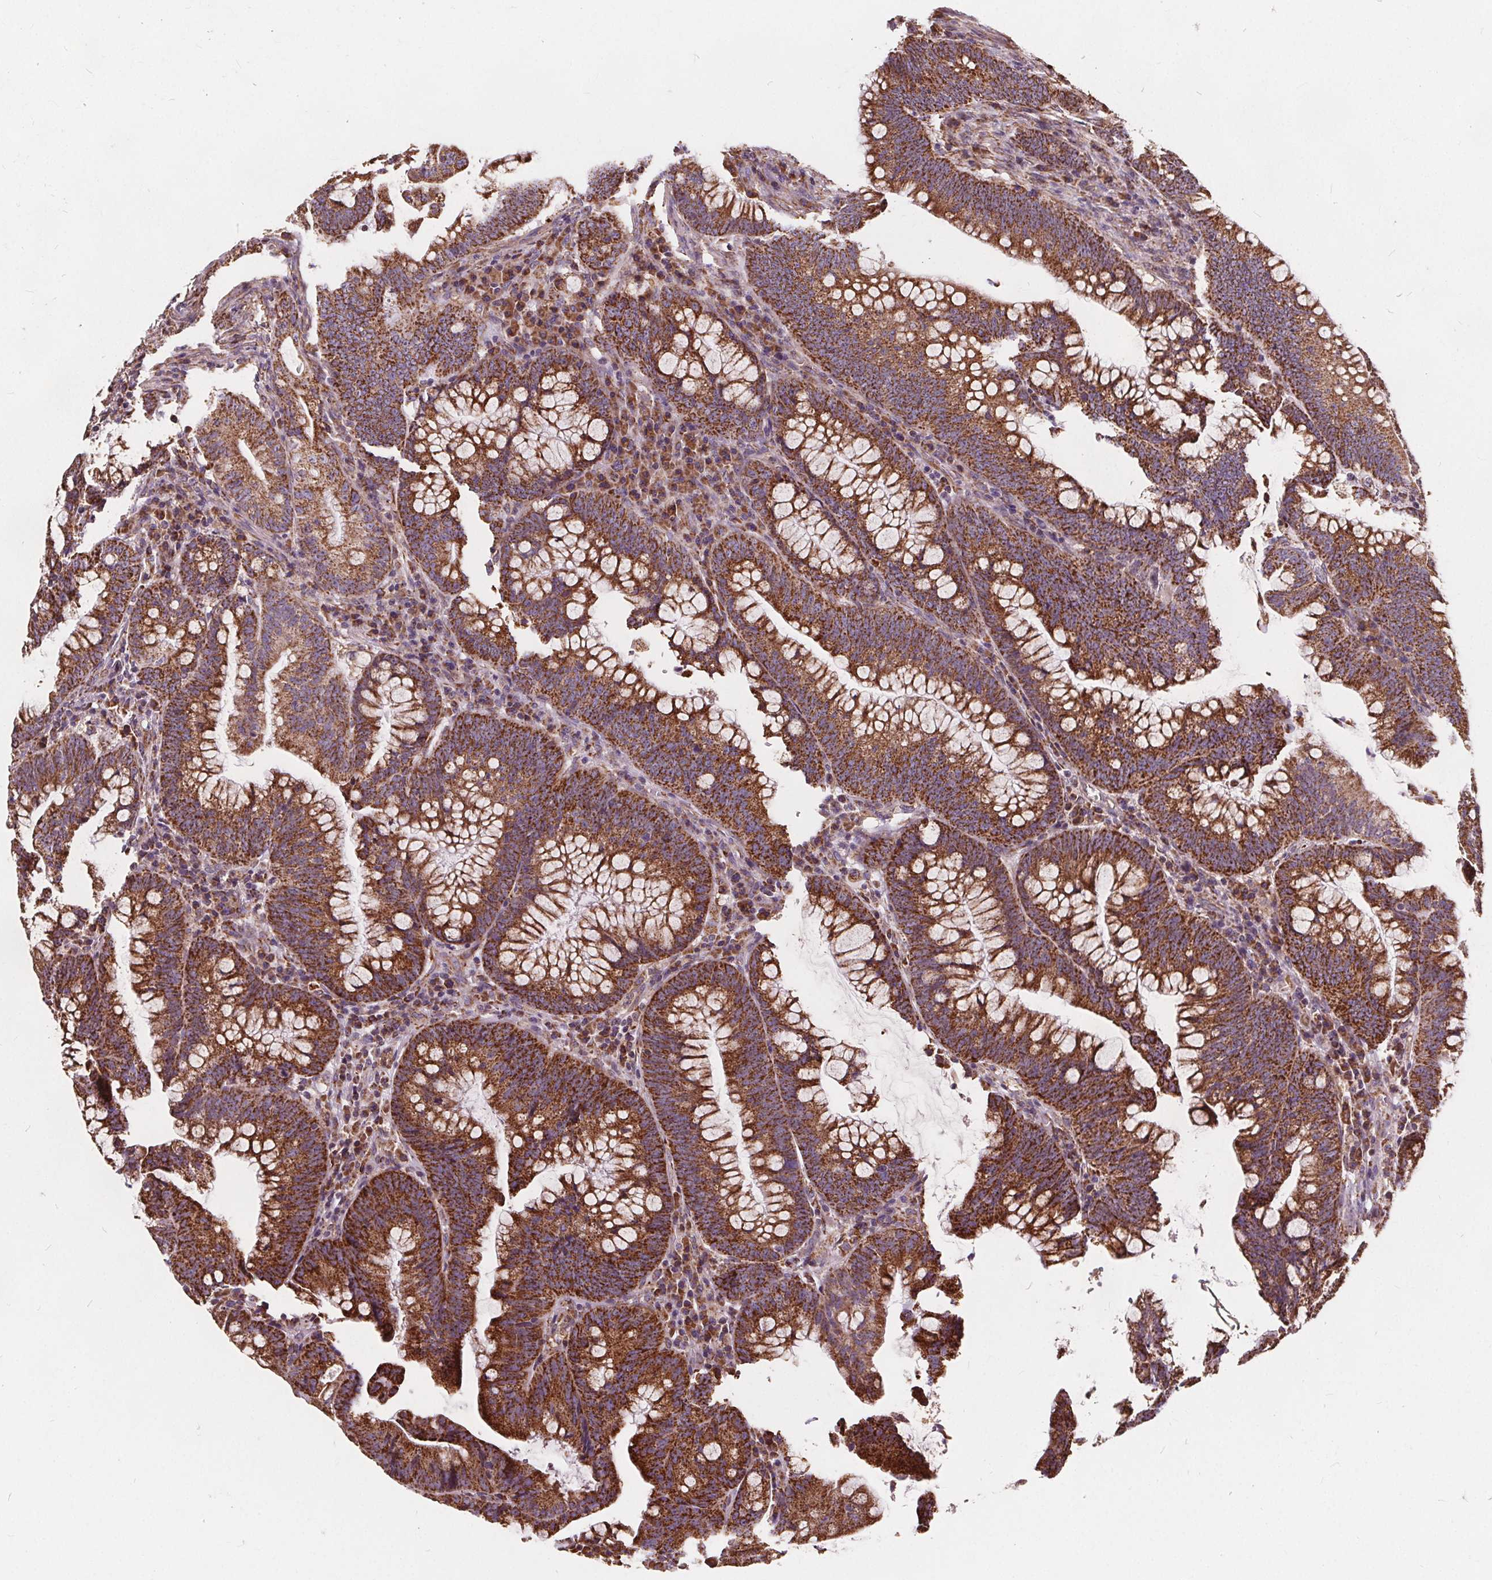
{"staining": {"intensity": "strong", "quantity": ">75%", "location": "cytoplasmic/membranous"}, "tissue": "colorectal cancer", "cell_type": "Tumor cells", "image_type": "cancer", "snomed": [{"axis": "morphology", "description": "Adenocarcinoma, NOS"}, {"axis": "topography", "description": "Colon"}], "caption": "A brown stain shows strong cytoplasmic/membranous expression of a protein in colorectal cancer (adenocarcinoma) tumor cells.", "gene": "PLSCR3", "patient": {"sex": "male", "age": 62}}